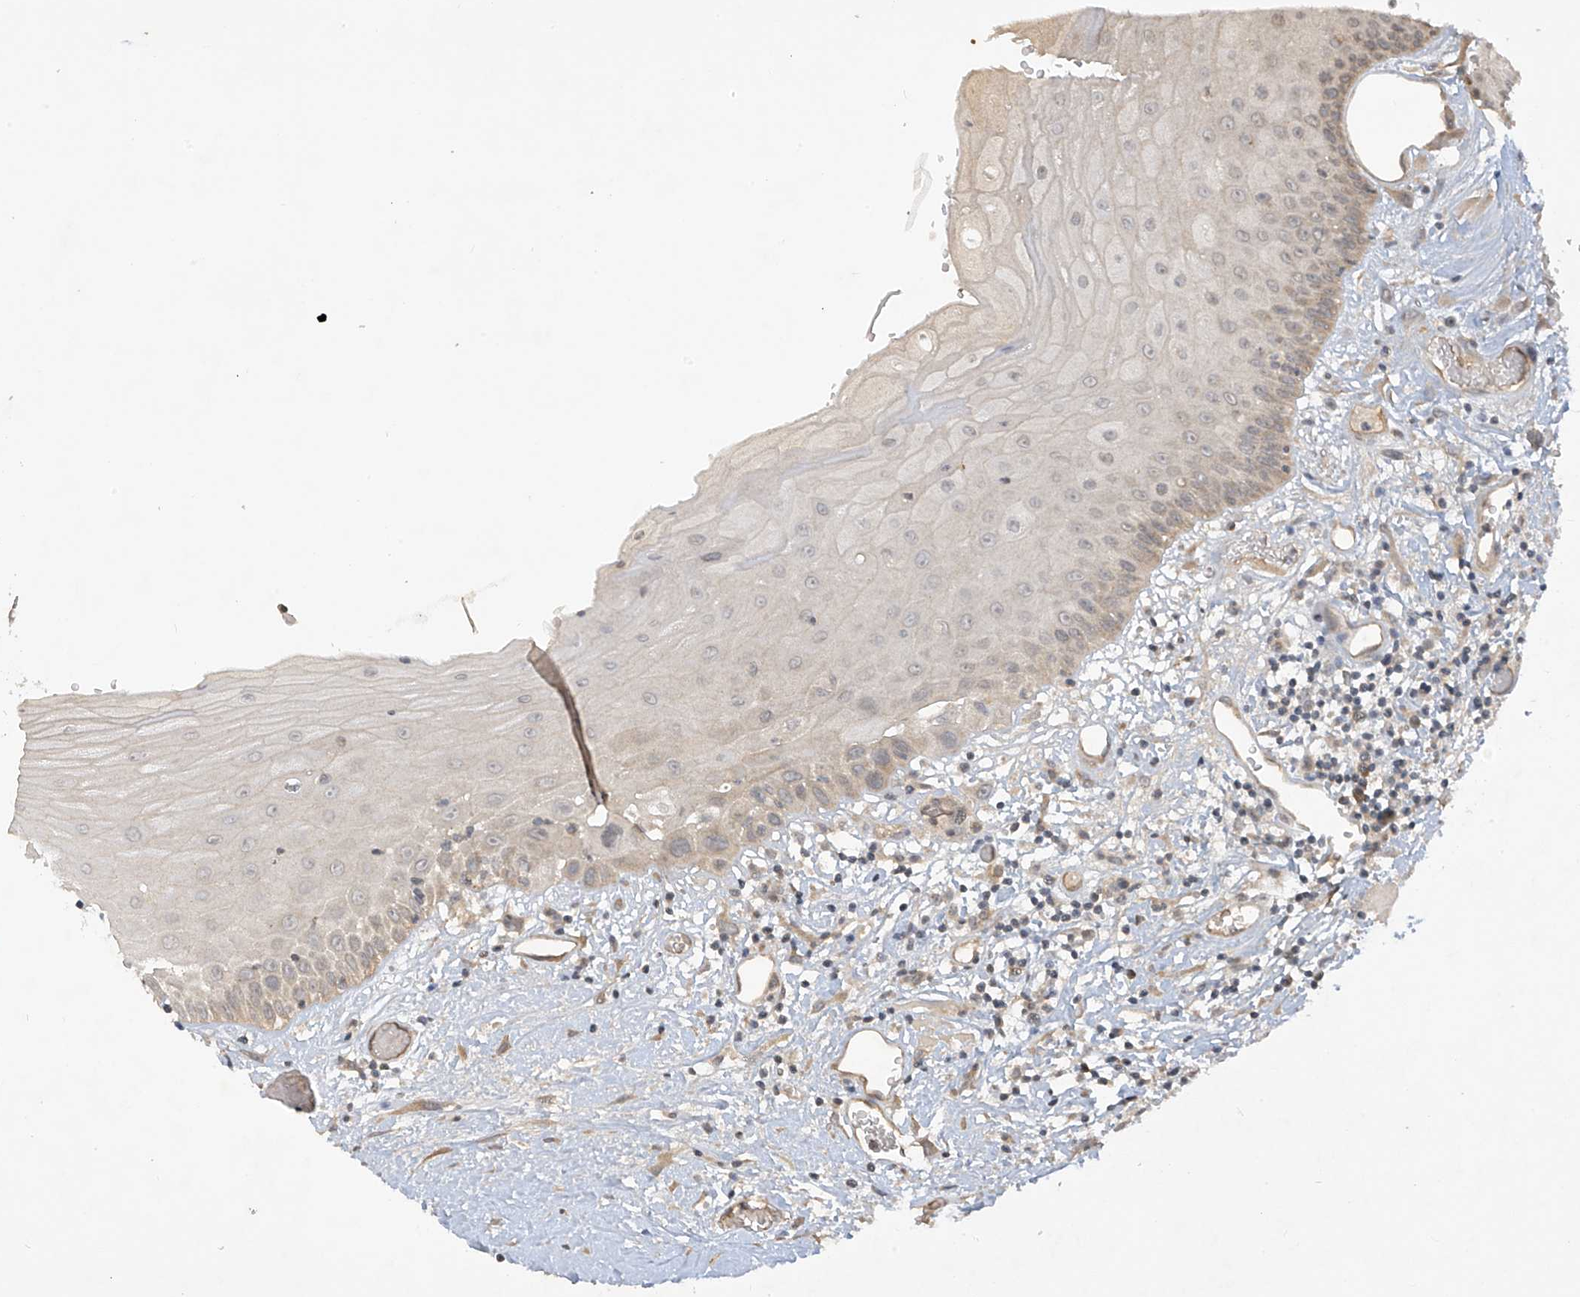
{"staining": {"intensity": "weak", "quantity": "<25%", "location": "cytoplasmic/membranous"}, "tissue": "oral mucosa", "cell_type": "Squamous epithelial cells", "image_type": "normal", "snomed": [{"axis": "morphology", "description": "Normal tissue, NOS"}, {"axis": "topography", "description": "Oral tissue"}], "caption": "A histopathology image of human oral mucosa is negative for staining in squamous epithelial cells. (Immunohistochemistry (ihc), brightfield microscopy, high magnification).", "gene": "DGKQ", "patient": {"sex": "female", "age": 76}}